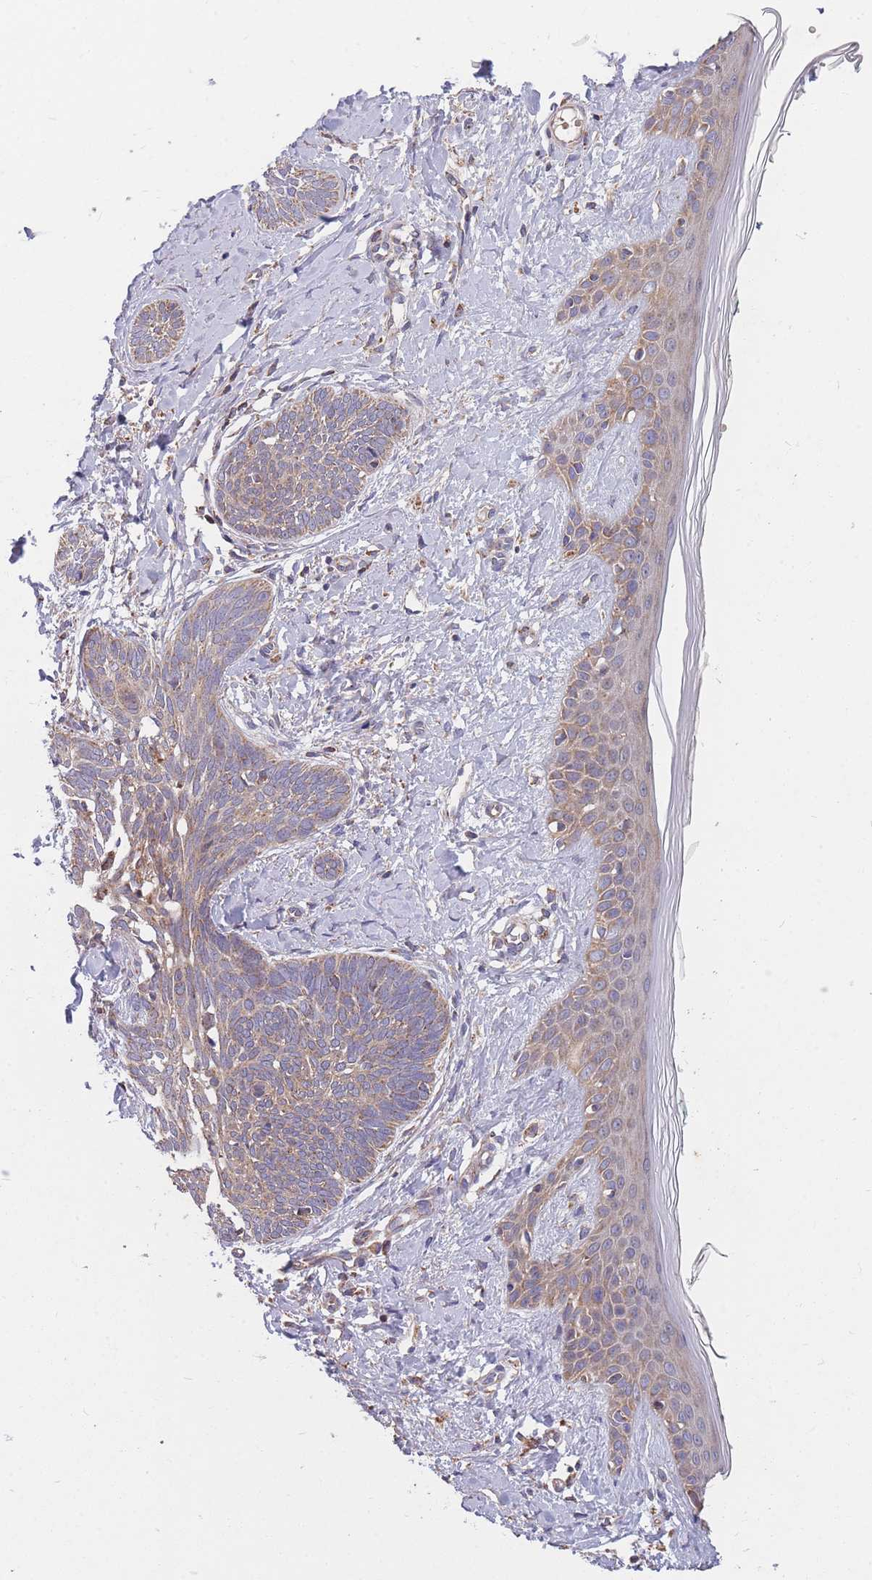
{"staining": {"intensity": "weak", "quantity": ">75%", "location": "cytoplasmic/membranous"}, "tissue": "skin cancer", "cell_type": "Tumor cells", "image_type": "cancer", "snomed": [{"axis": "morphology", "description": "Basal cell carcinoma"}, {"axis": "topography", "description": "Skin"}], "caption": "Immunohistochemistry (IHC) histopathology image of skin basal cell carcinoma stained for a protein (brown), which demonstrates low levels of weak cytoplasmic/membranous staining in approximately >75% of tumor cells.", "gene": "PTPMT1", "patient": {"sex": "female", "age": 81}}